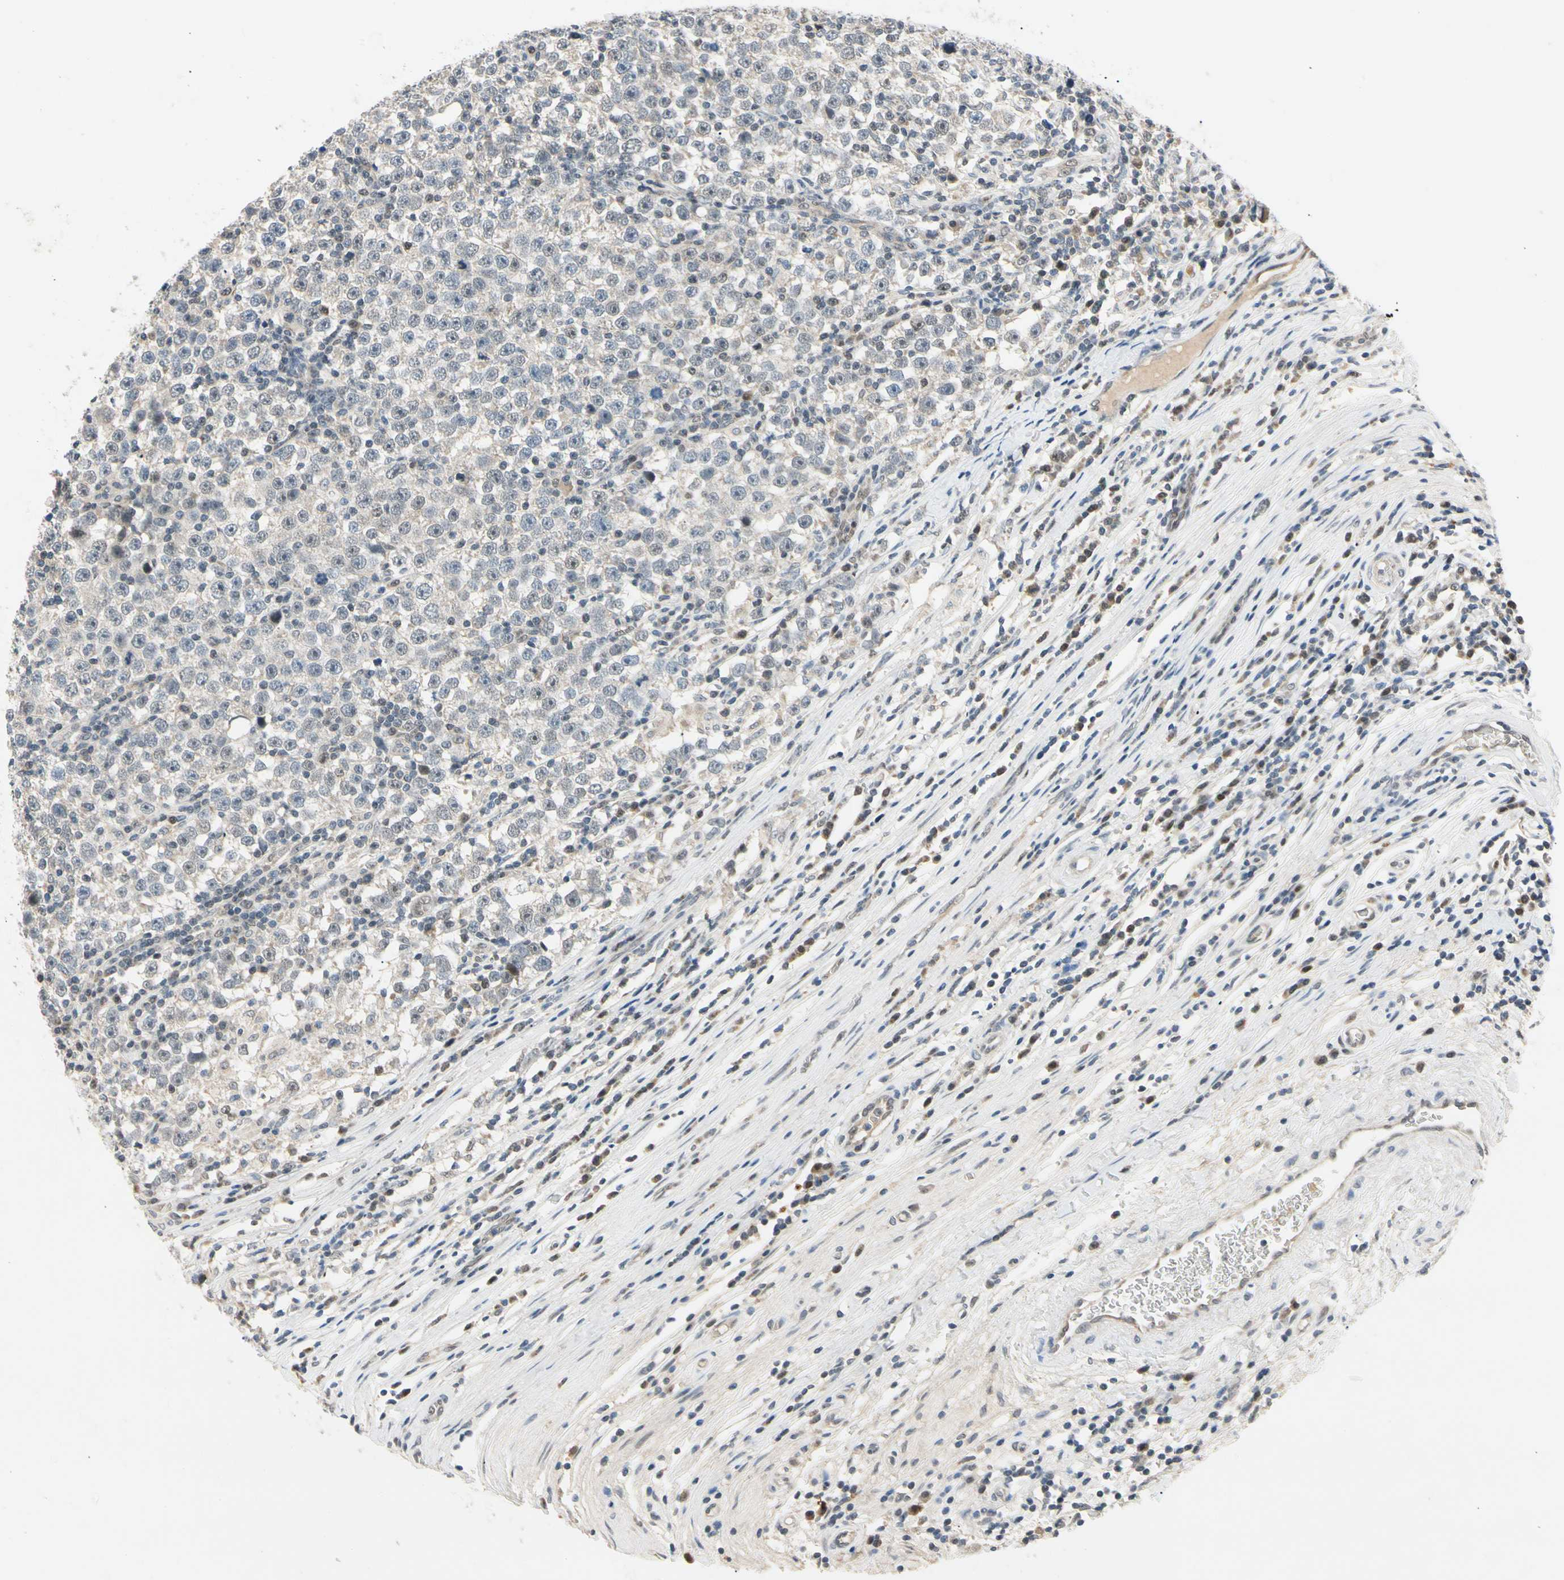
{"staining": {"intensity": "negative", "quantity": "none", "location": "none"}, "tissue": "testis cancer", "cell_type": "Tumor cells", "image_type": "cancer", "snomed": [{"axis": "morphology", "description": "Seminoma, NOS"}, {"axis": "topography", "description": "Testis"}], "caption": "Immunohistochemistry (IHC) photomicrograph of testis seminoma stained for a protein (brown), which displays no expression in tumor cells. The staining was performed using DAB (3,3'-diaminobenzidine) to visualize the protein expression in brown, while the nuclei were stained in blue with hematoxylin (Magnification: 20x).", "gene": "RIOX2", "patient": {"sex": "male", "age": 43}}